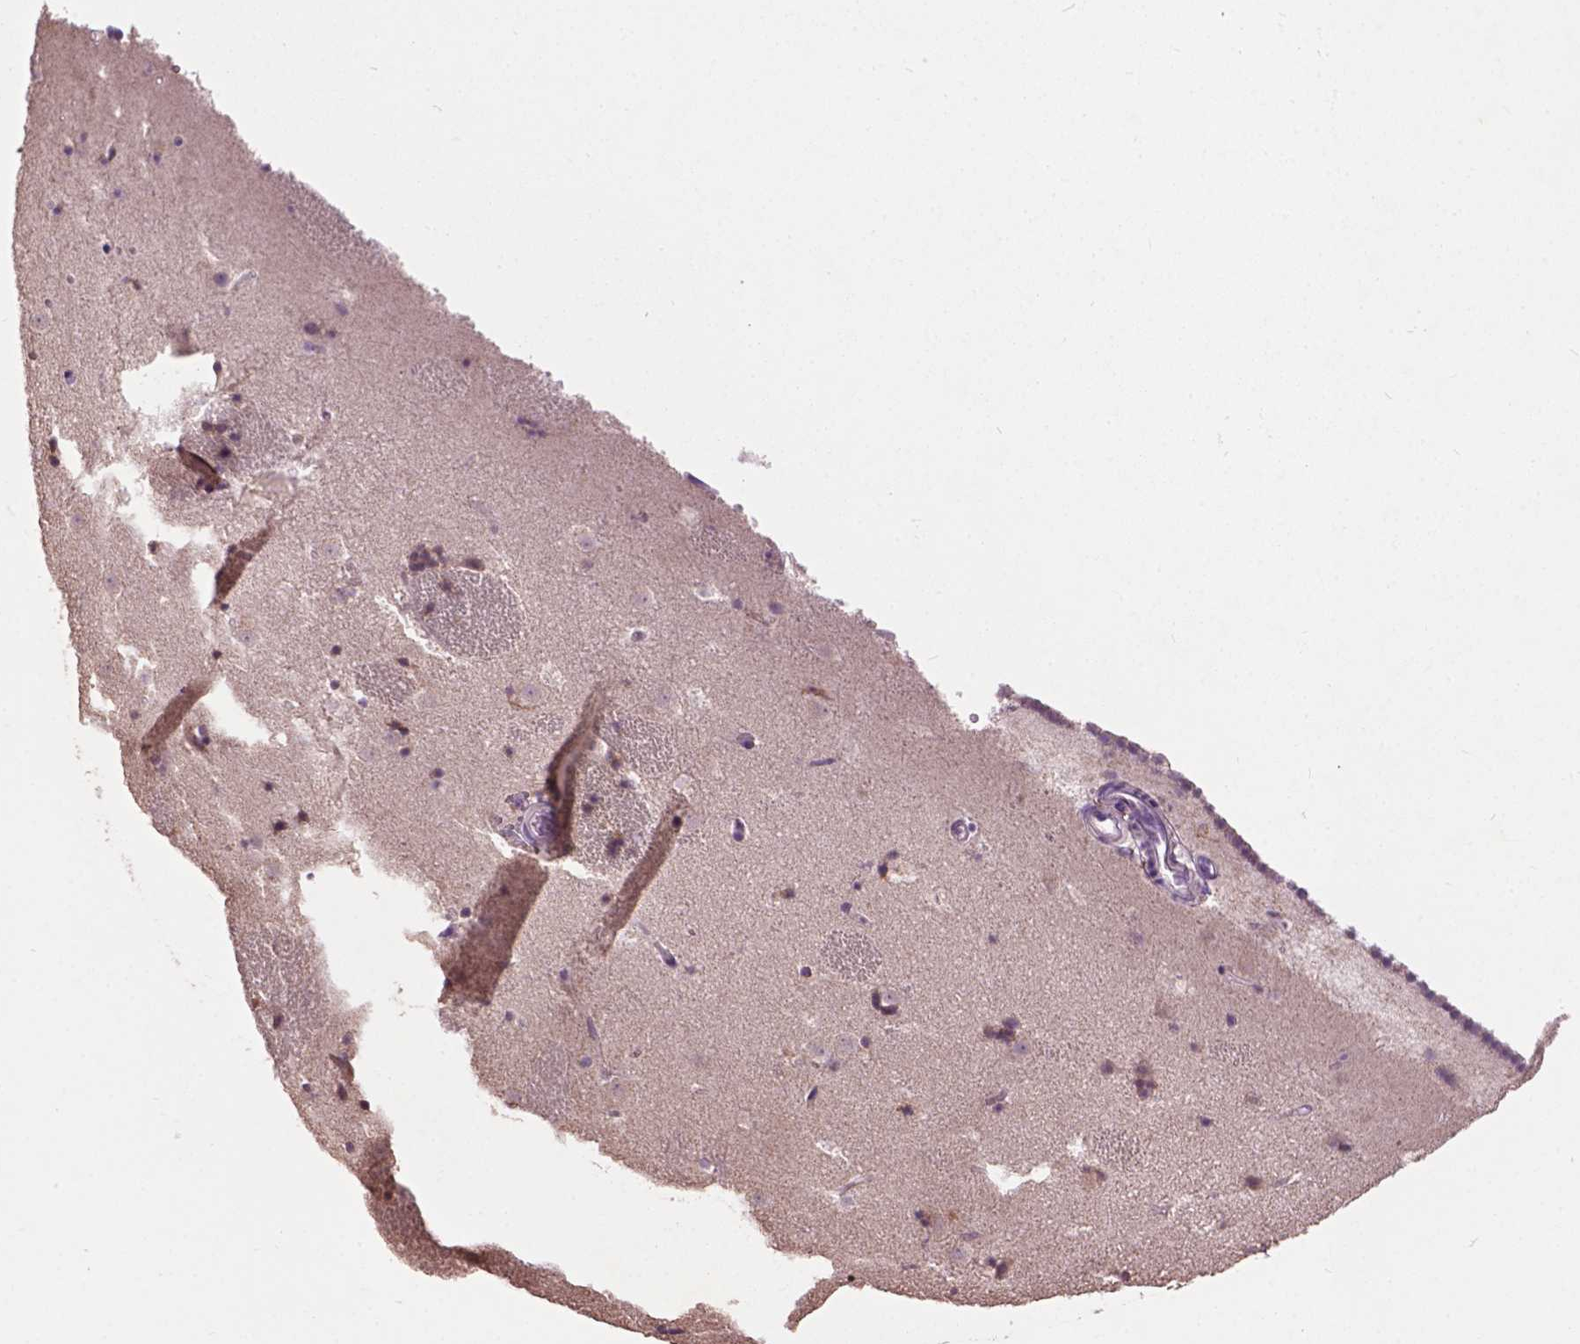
{"staining": {"intensity": "moderate", "quantity": "<25%", "location": "cytoplasmic/membranous"}, "tissue": "caudate", "cell_type": "Glial cells", "image_type": "normal", "snomed": [{"axis": "morphology", "description": "Normal tissue, NOS"}, {"axis": "topography", "description": "Lateral ventricle wall"}], "caption": "High-magnification brightfield microscopy of unremarkable caudate stained with DAB (3,3'-diaminobenzidine) (brown) and counterstained with hematoxylin (blue). glial cells exhibit moderate cytoplasmic/membranous positivity is identified in approximately<25% of cells. (Stains: DAB in brown, nuclei in blue, Microscopy: brightfield microscopy at high magnification).", "gene": "LRRC3C", "patient": {"sex": "male", "age": 37}}